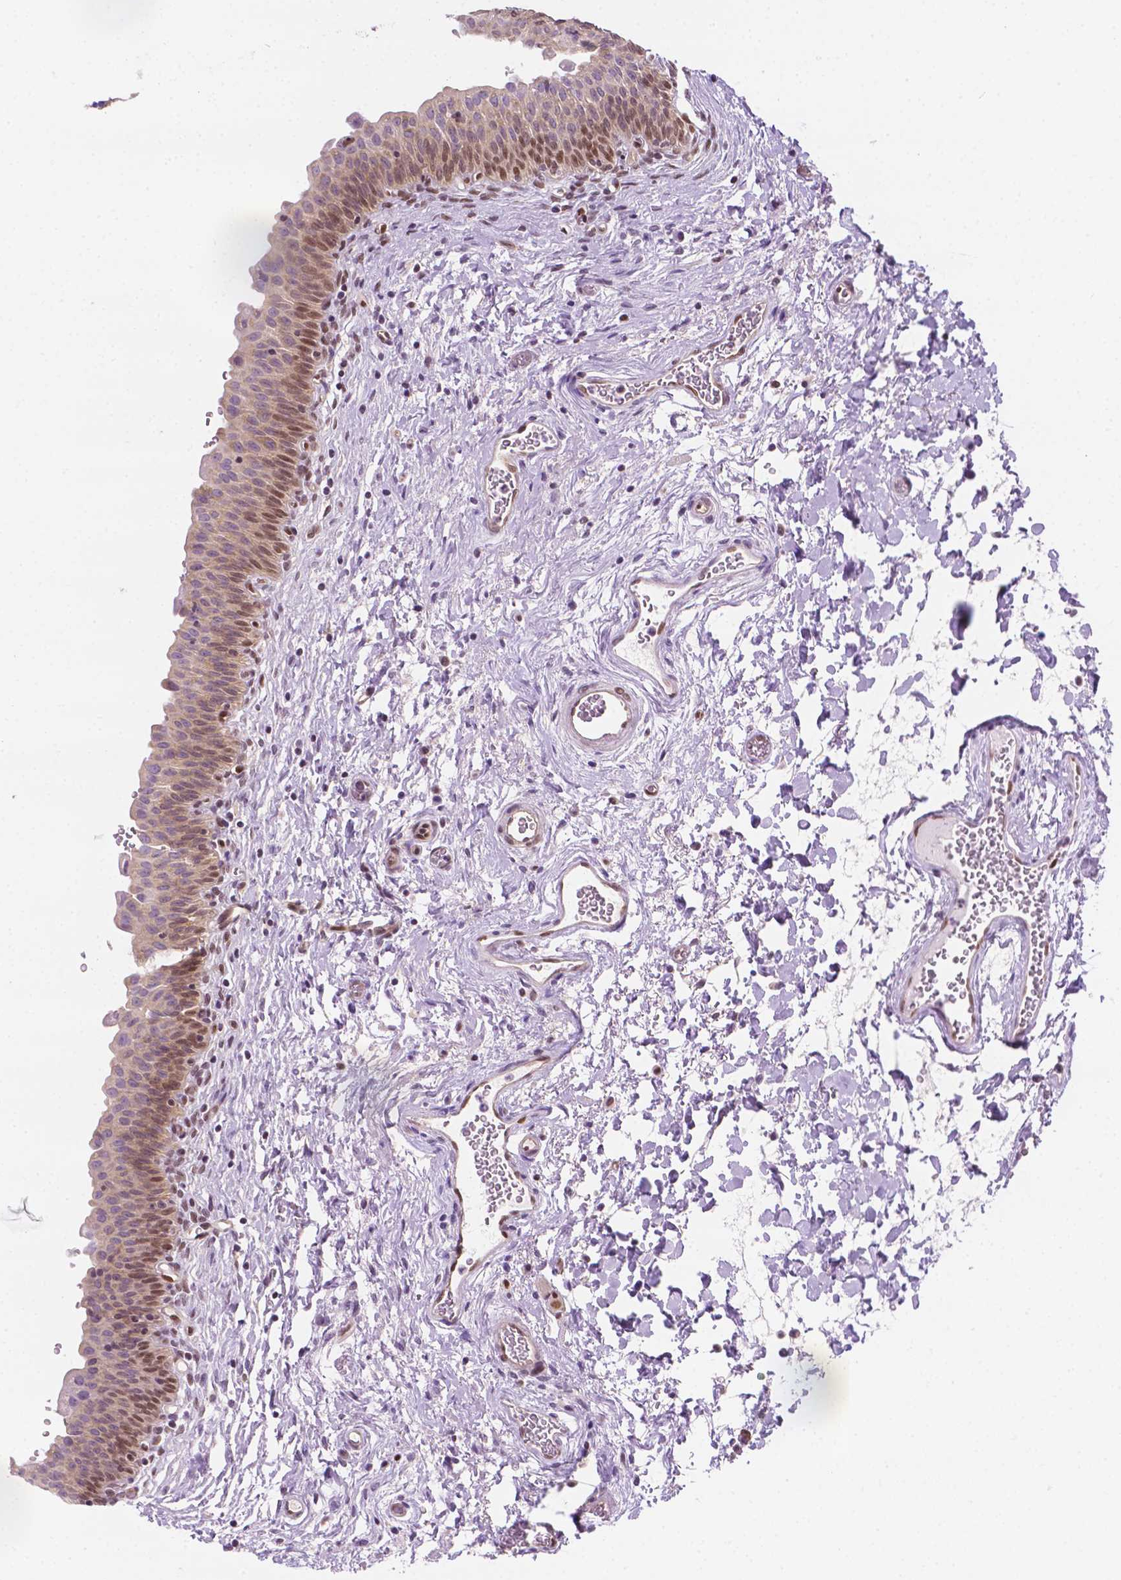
{"staining": {"intensity": "moderate", "quantity": "25%-75%", "location": "nuclear"}, "tissue": "urinary bladder", "cell_type": "Urothelial cells", "image_type": "normal", "snomed": [{"axis": "morphology", "description": "Normal tissue, NOS"}, {"axis": "topography", "description": "Urinary bladder"}], "caption": "This histopathology image reveals immunohistochemistry staining of benign urinary bladder, with medium moderate nuclear staining in about 25%-75% of urothelial cells.", "gene": "ERF", "patient": {"sex": "male", "age": 56}}